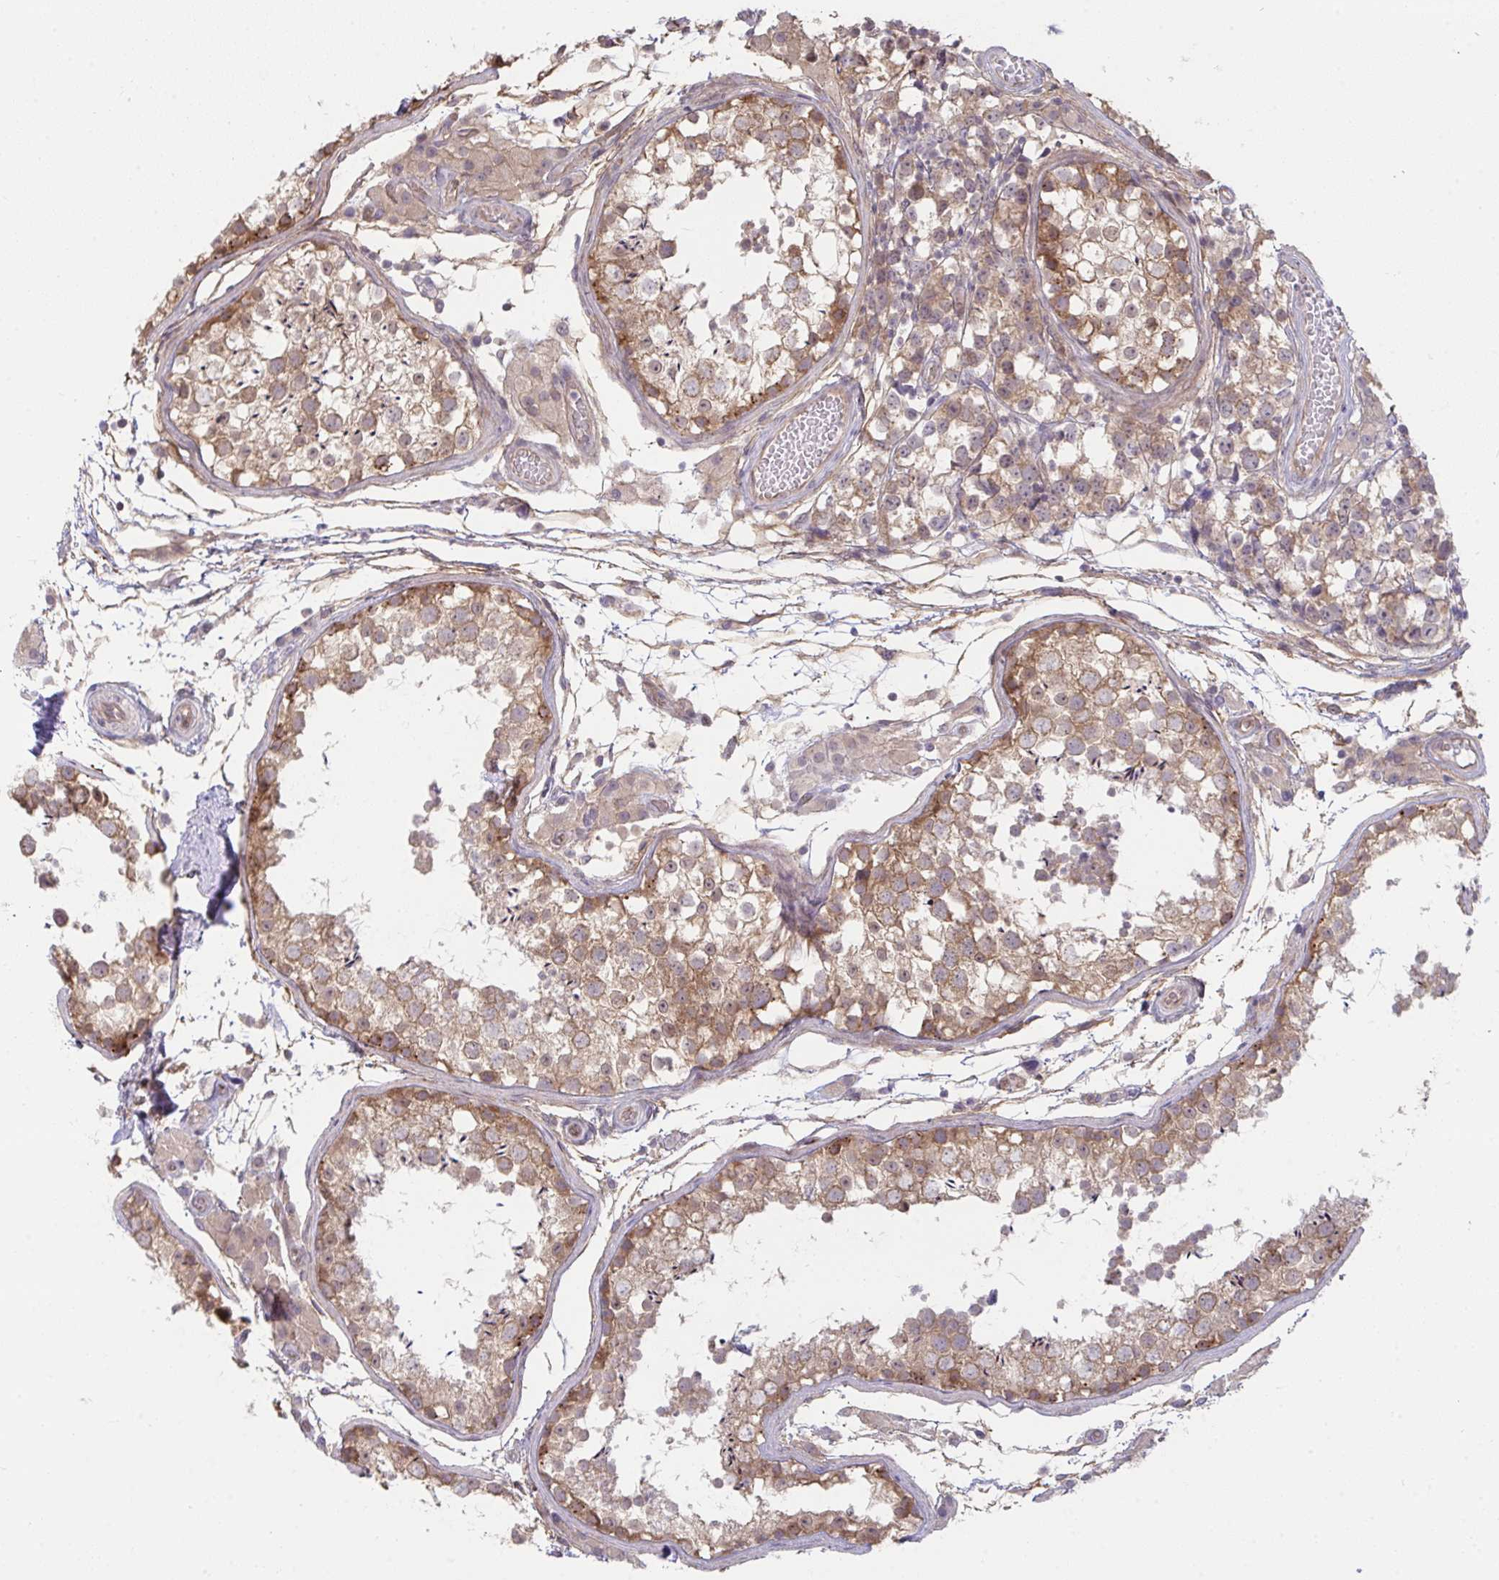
{"staining": {"intensity": "moderate", "quantity": ">75%", "location": "cytoplasmic/membranous"}, "tissue": "testis", "cell_type": "Cells in seminiferous ducts", "image_type": "normal", "snomed": [{"axis": "morphology", "description": "Normal tissue, NOS"}, {"axis": "morphology", "description": "Seminoma, NOS"}, {"axis": "topography", "description": "Testis"}], "caption": "About >75% of cells in seminiferous ducts in normal human testis display moderate cytoplasmic/membranous protein positivity as visualized by brown immunohistochemical staining.", "gene": "CASP9", "patient": {"sex": "male", "age": 29}}